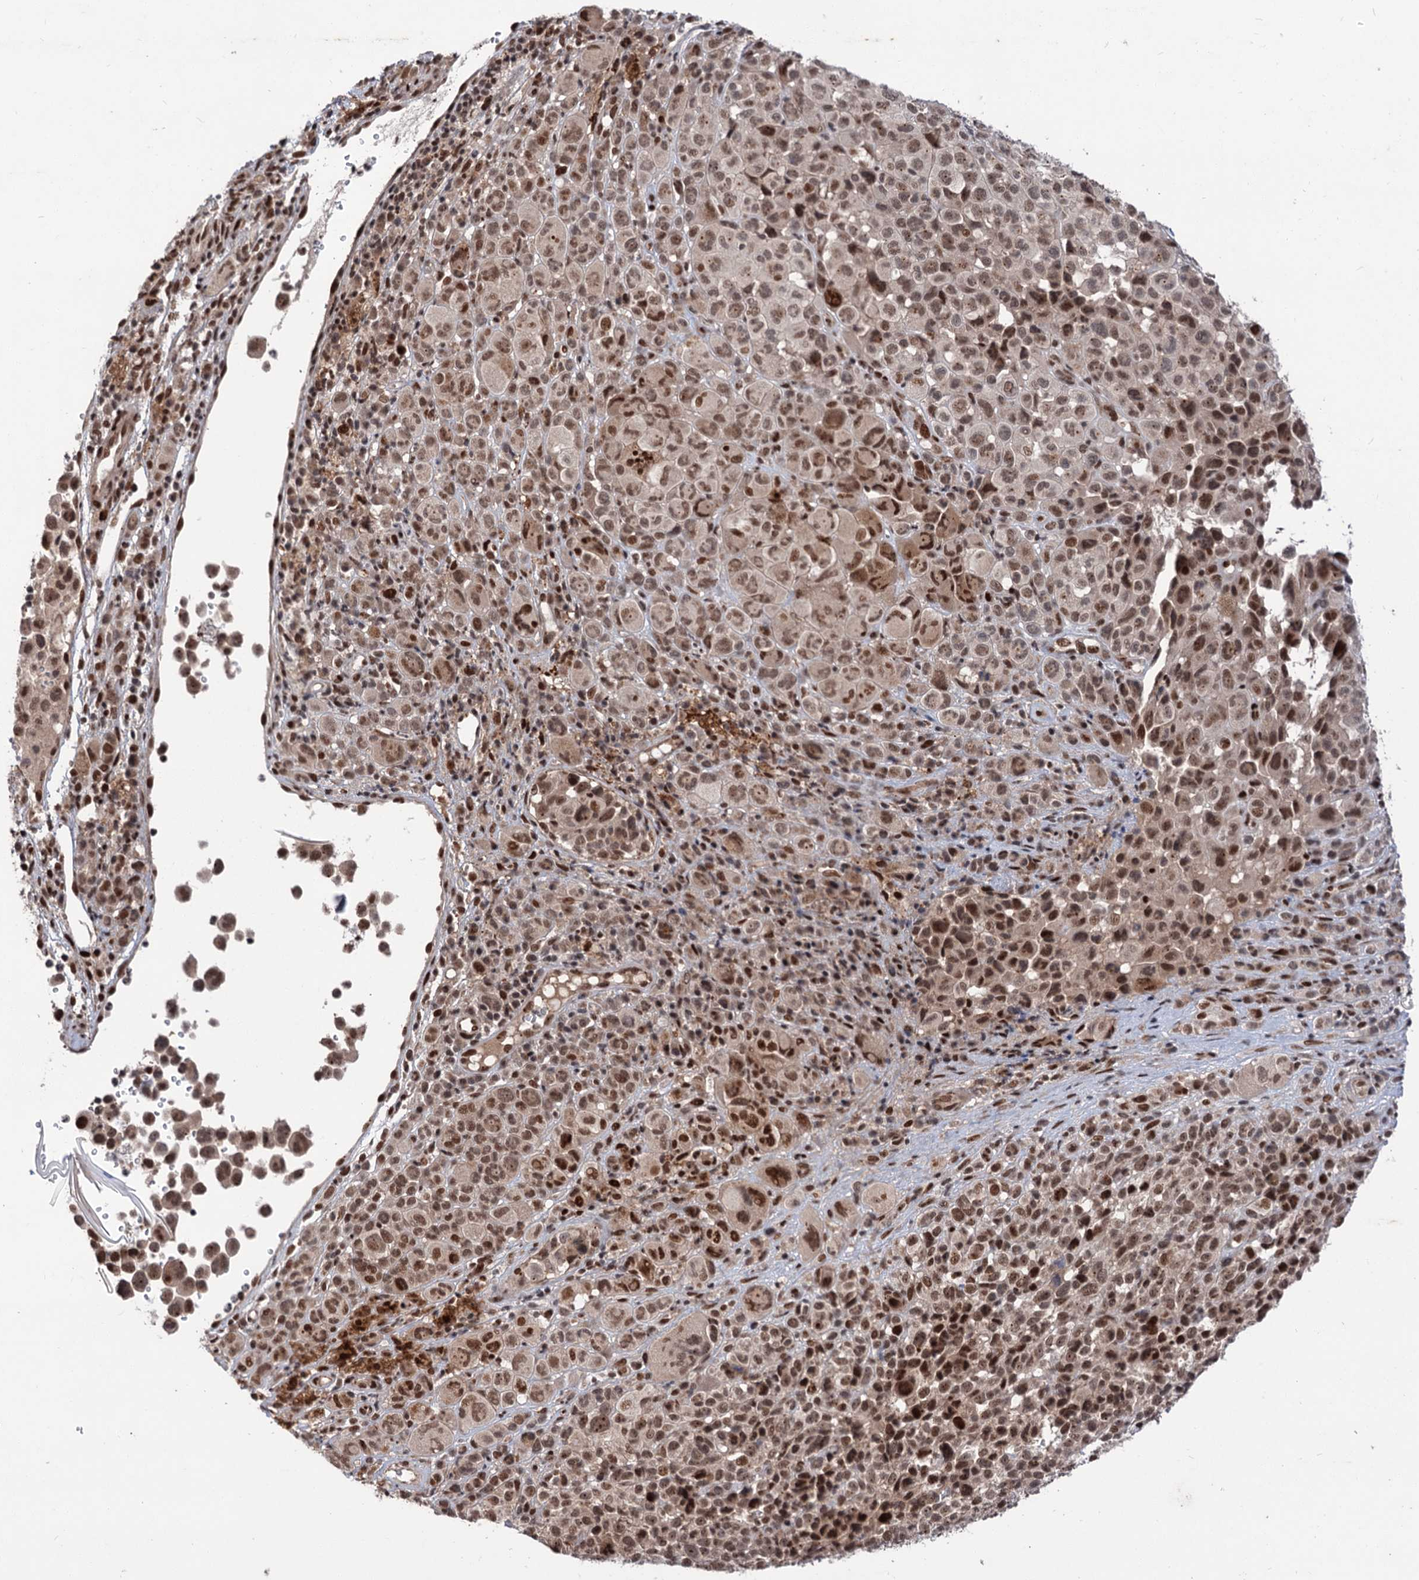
{"staining": {"intensity": "strong", "quantity": ">75%", "location": "nuclear"}, "tissue": "melanoma", "cell_type": "Tumor cells", "image_type": "cancer", "snomed": [{"axis": "morphology", "description": "Malignant melanoma, NOS"}, {"axis": "topography", "description": "Skin of trunk"}], "caption": "IHC histopathology image of neoplastic tissue: human malignant melanoma stained using immunohistochemistry (IHC) demonstrates high levels of strong protein expression localized specifically in the nuclear of tumor cells, appearing as a nuclear brown color.", "gene": "MAML1", "patient": {"sex": "male", "age": 71}}